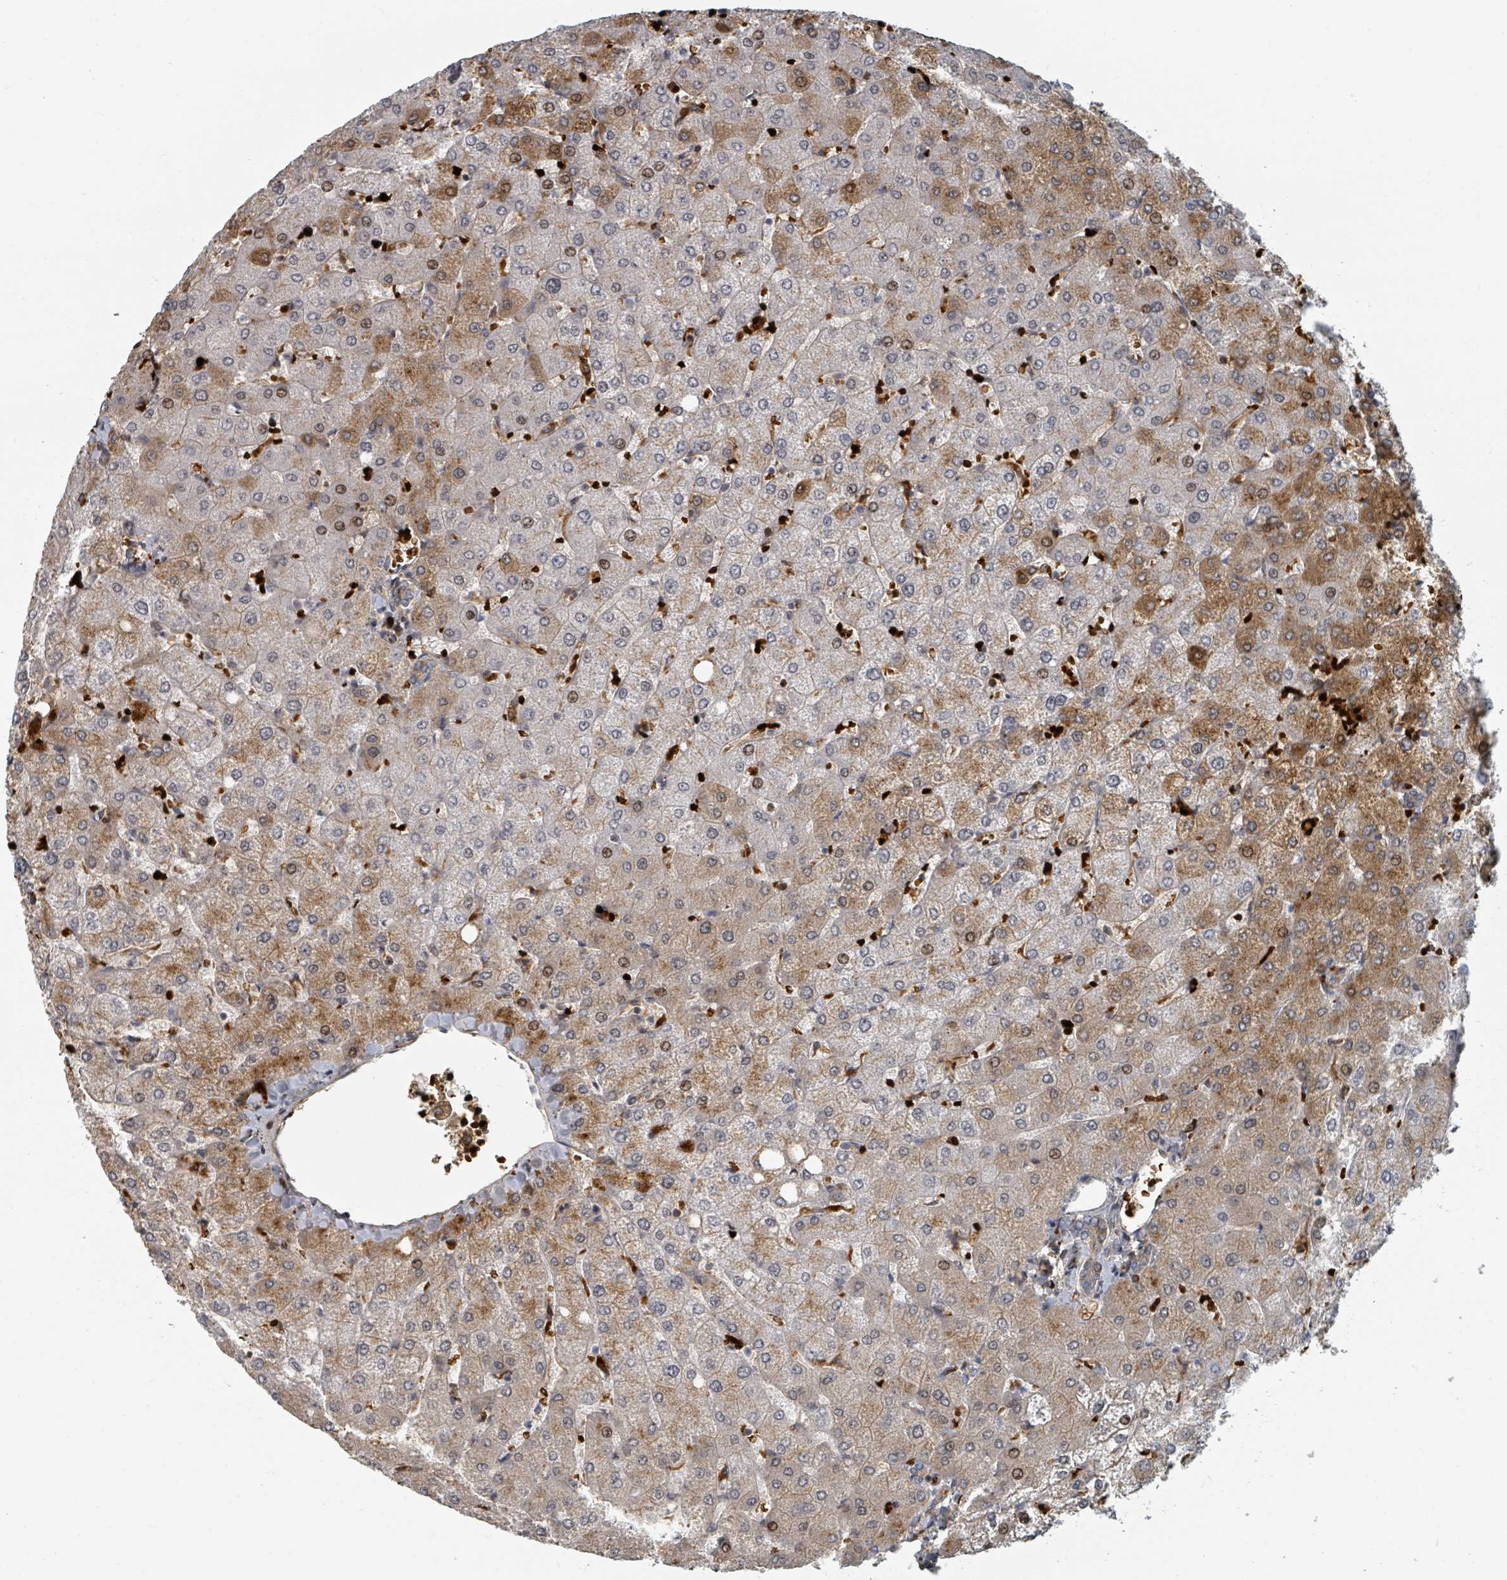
{"staining": {"intensity": "weak", "quantity": "<25%", "location": "cytoplasmic/membranous"}, "tissue": "liver", "cell_type": "Cholangiocytes", "image_type": "normal", "snomed": [{"axis": "morphology", "description": "Normal tissue, NOS"}, {"axis": "topography", "description": "Liver"}], "caption": "Immunohistochemistry (IHC) photomicrograph of normal liver: human liver stained with DAB exhibits no significant protein staining in cholangiocytes. (DAB immunohistochemistry (IHC), high magnification).", "gene": "TRPC4AP", "patient": {"sex": "female", "age": 54}}